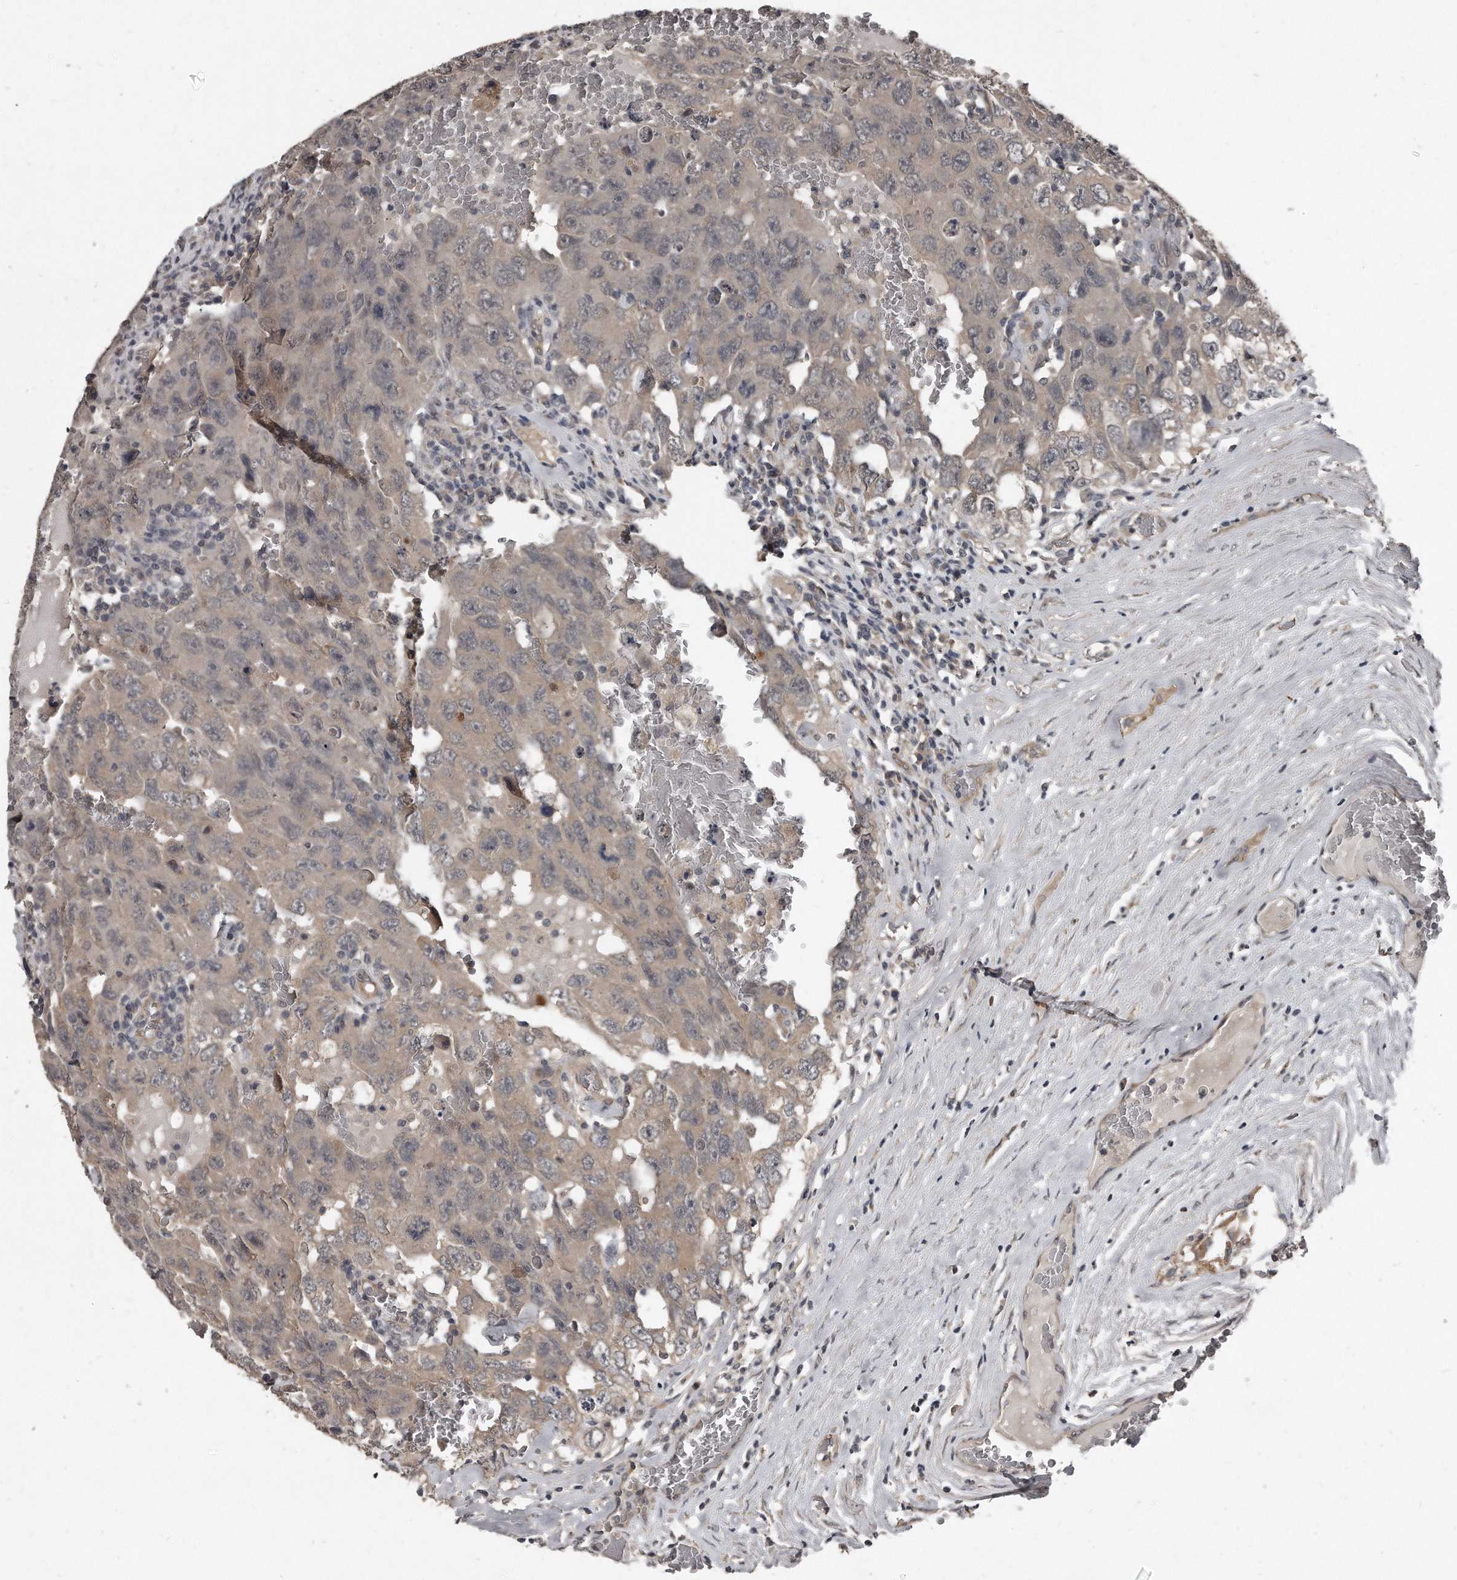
{"staining": {"intensity": "weak", "quantity": "<25%", "location": "cytoplasmic/membranous"}, "tissue": "testis cancer", "cell_type": "Tumor cells", "image_type": "cancer", "snomed": [{"axis": "morphology", "description": "Carcinoma, Embryonal, NOS"}, {"axis": "topography", "description": "Testis"}], "caption": "A high-resolution histopathology image shows immunohistochemistry (IHC) staining of testis embryonal carcinoma, which reveals no significant expression in tumor cells.", "gene": "GRB10", "patient": {"sex": "male", "age": 26}}